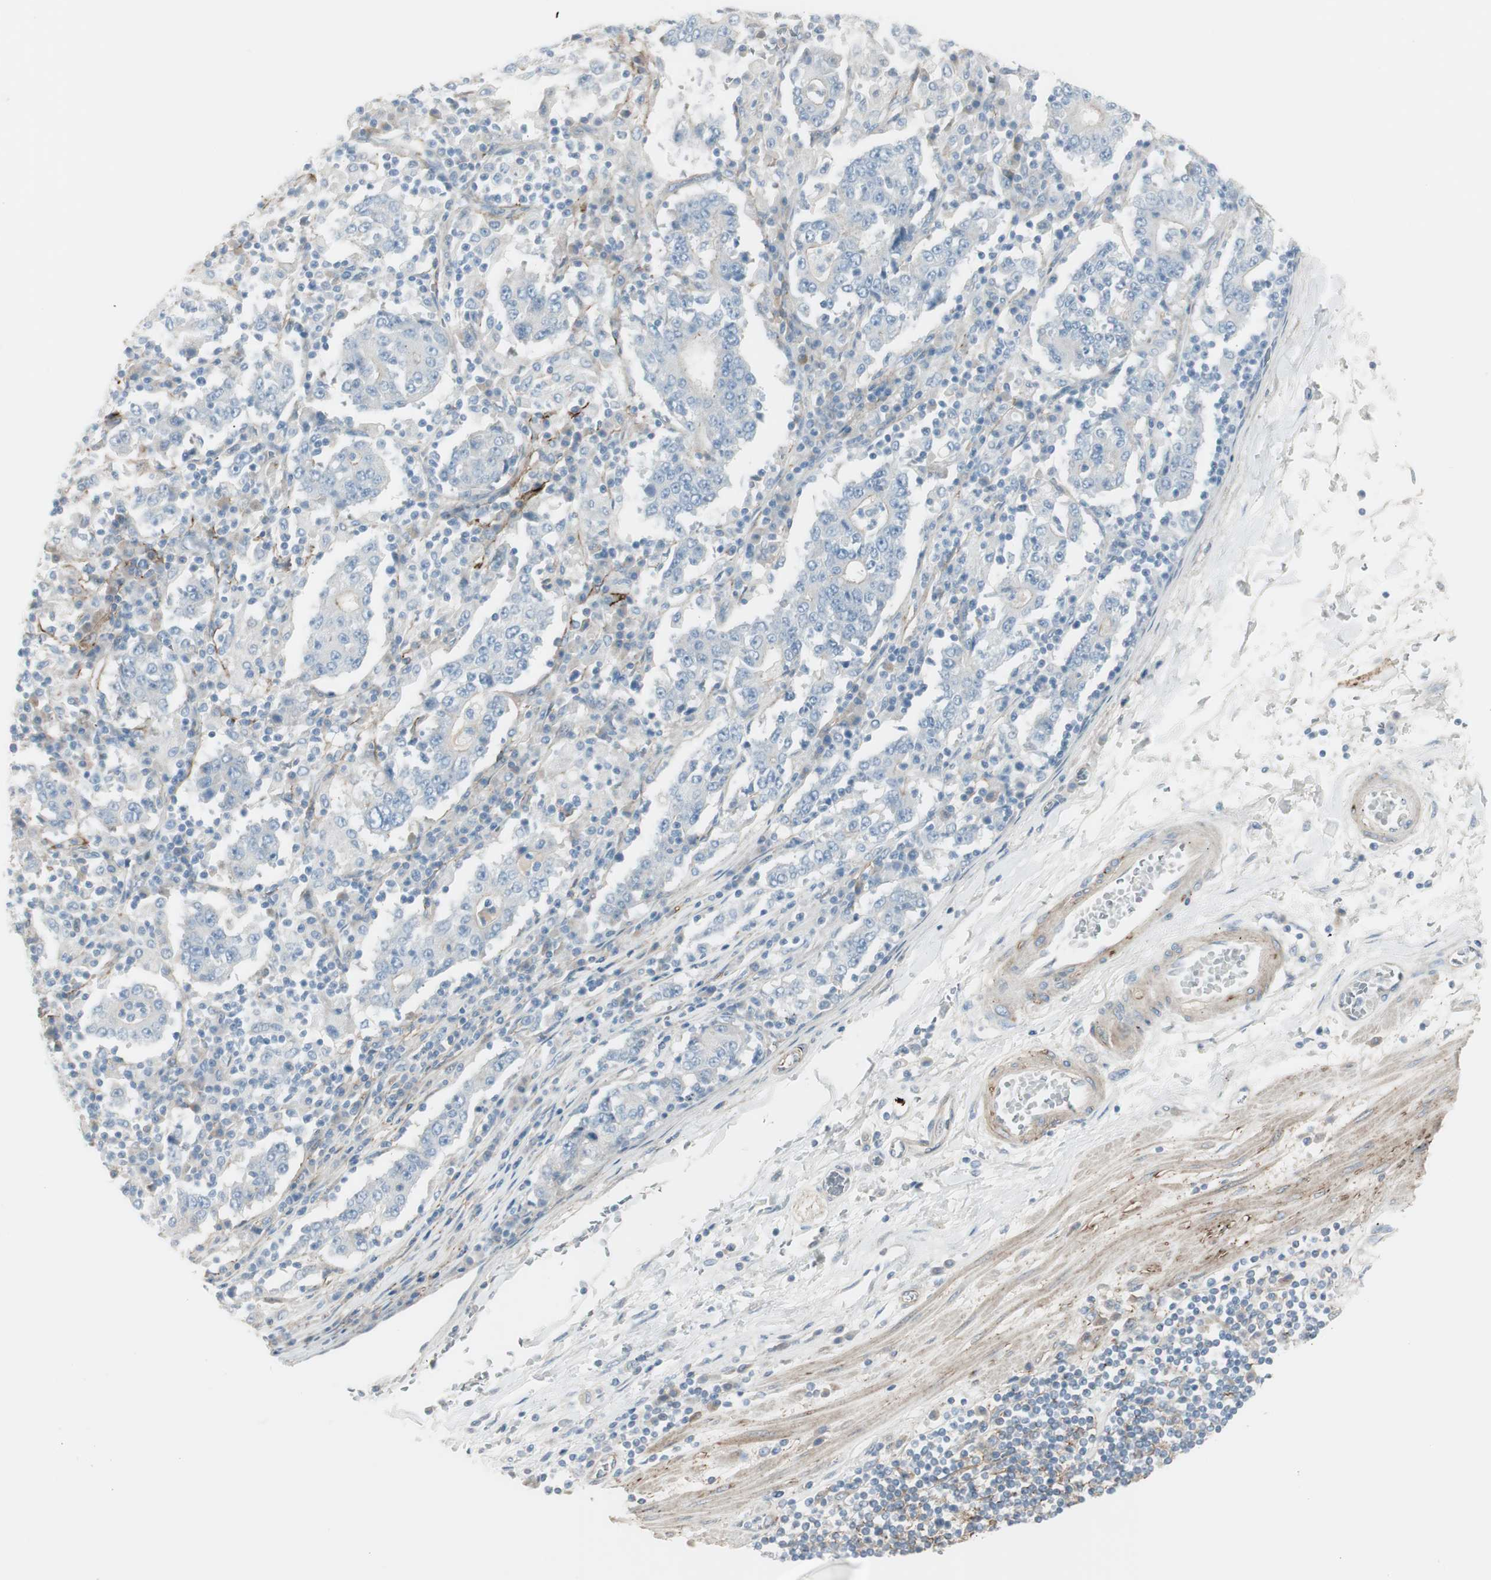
{"staining": {"intensity": "negative", "quantity": "none", "location": "none"}, "tissue": "stomach cancer", "cell_type": "Tumor cells", "image_type": "cancer", "snomed": [{"axis": "morphology", "description": "Normal tissue, NOS"}, {"axis": "morphology", "description": "Adenocarcinoma, NOS"}, {"axis": "topography", "description": "Stomach, upper"}, {"axis": "topography", "description": "Stomach"}], "caption": "Immunohistochemistry (IHC) micrograph of stomach cancer (adenocarcinoma) stained for a protein (brown), which exhibits no staining in tumor cells.", "gene": "CACNA2D1", "patient": {"sex": "male", "age": 59}}